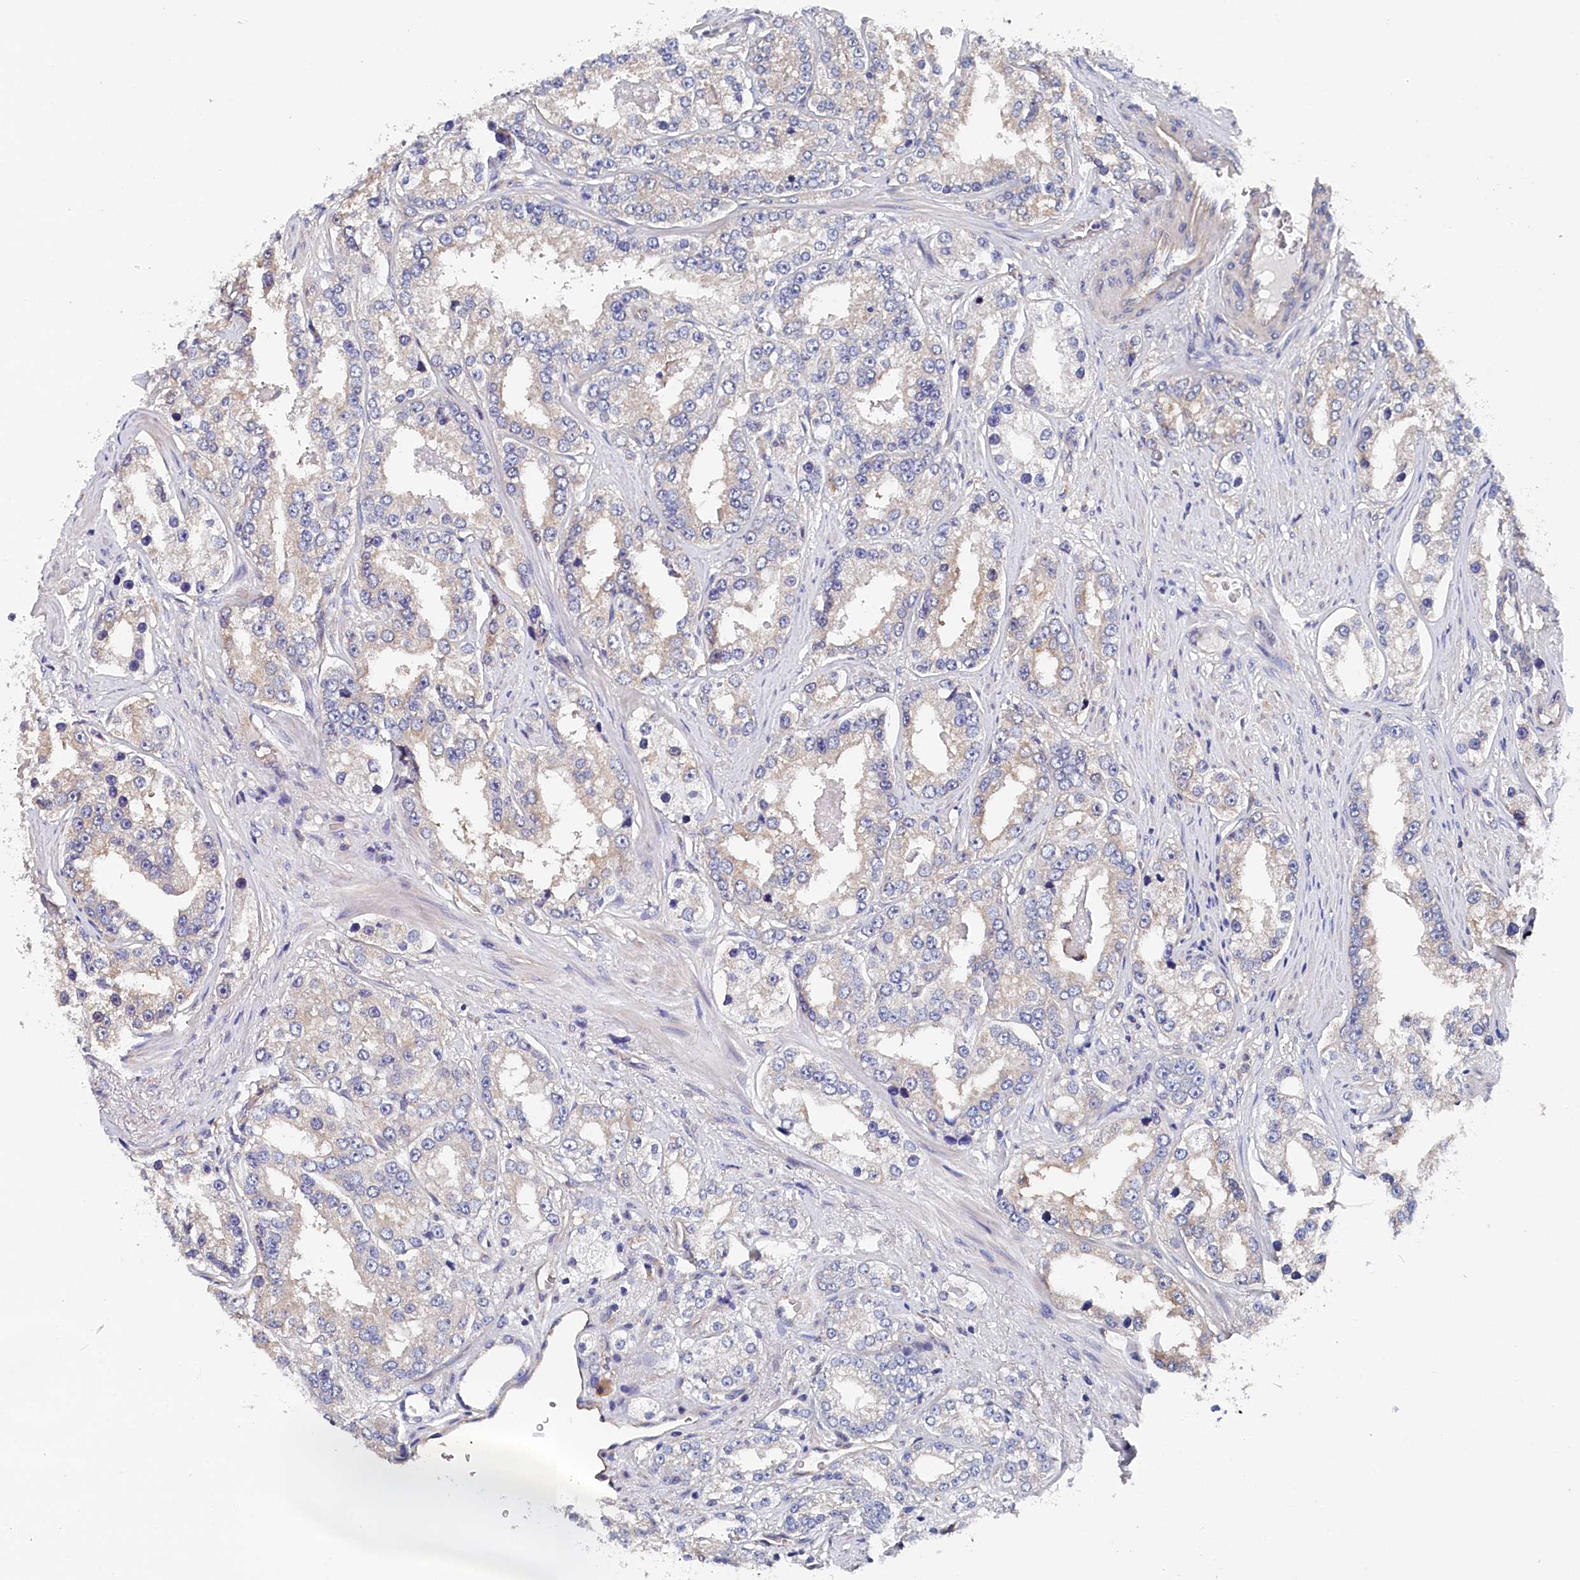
{"staining": {"intensity": "negative", "quantity": "none", "location": "none"}, "tissue": "prostate cancer", "cell_type": "Tumor cells", "image_type": "cancer", "snomed": [{"axis": "morphology", "description": "Normal tissue, NOS"}, {"axis": "morphology", "description": "Adenocarcinoma, High grade"}, {"axis": "topography", "description": "Prostate"}], "caption": "Immunohistochemistry micrograph of neoplastic tissue: human prostate cancer stained with DAB displays no significant protein positivity in tumor cells.", "gene": "BHMT", "patient": {"sex": "male", "age": 83}}